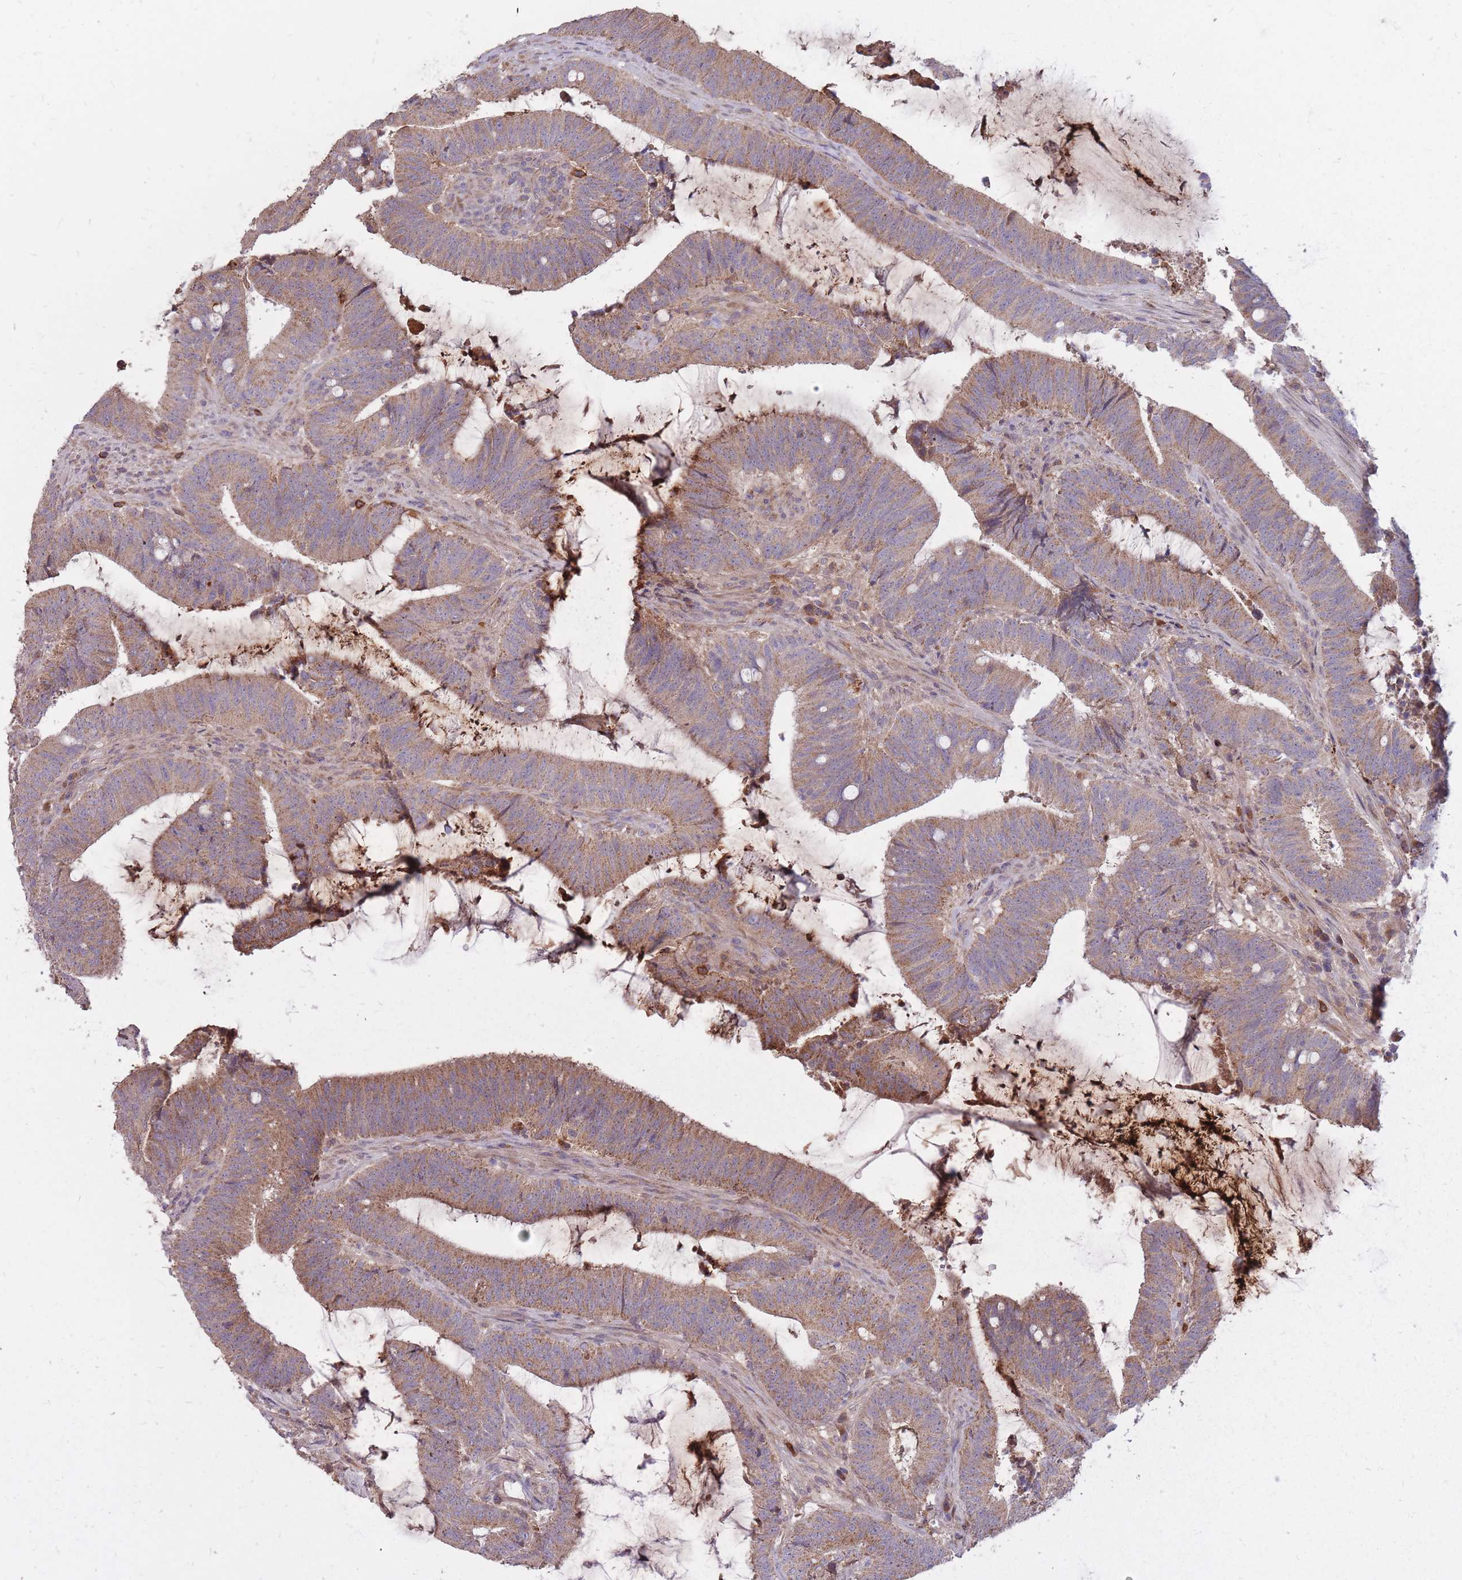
{"staining": {"intensity": "moderate", "quantity": ">75%", "location": "cytoplasmic/membranous"}, "tissue": "colorectal cancer", "cell_type": "Tumor cells", "image_type": "cancer", "snomed": [{"axis": "morphology", "description": "Adenocarcinoma, NOS"}, {"axis": "topography", "description": "Colon"}], "caption": "This image demonstrates adenocarcinoma (colorectal) stained with IHC to label a protein in brown. The cytoplasmic/membranous of tumor cells show moderate positivity for the protein. Nuclei are counter-stained blue.", "gene": "IGF2BP2", "patient": {"sex": "female", "age": 43}}